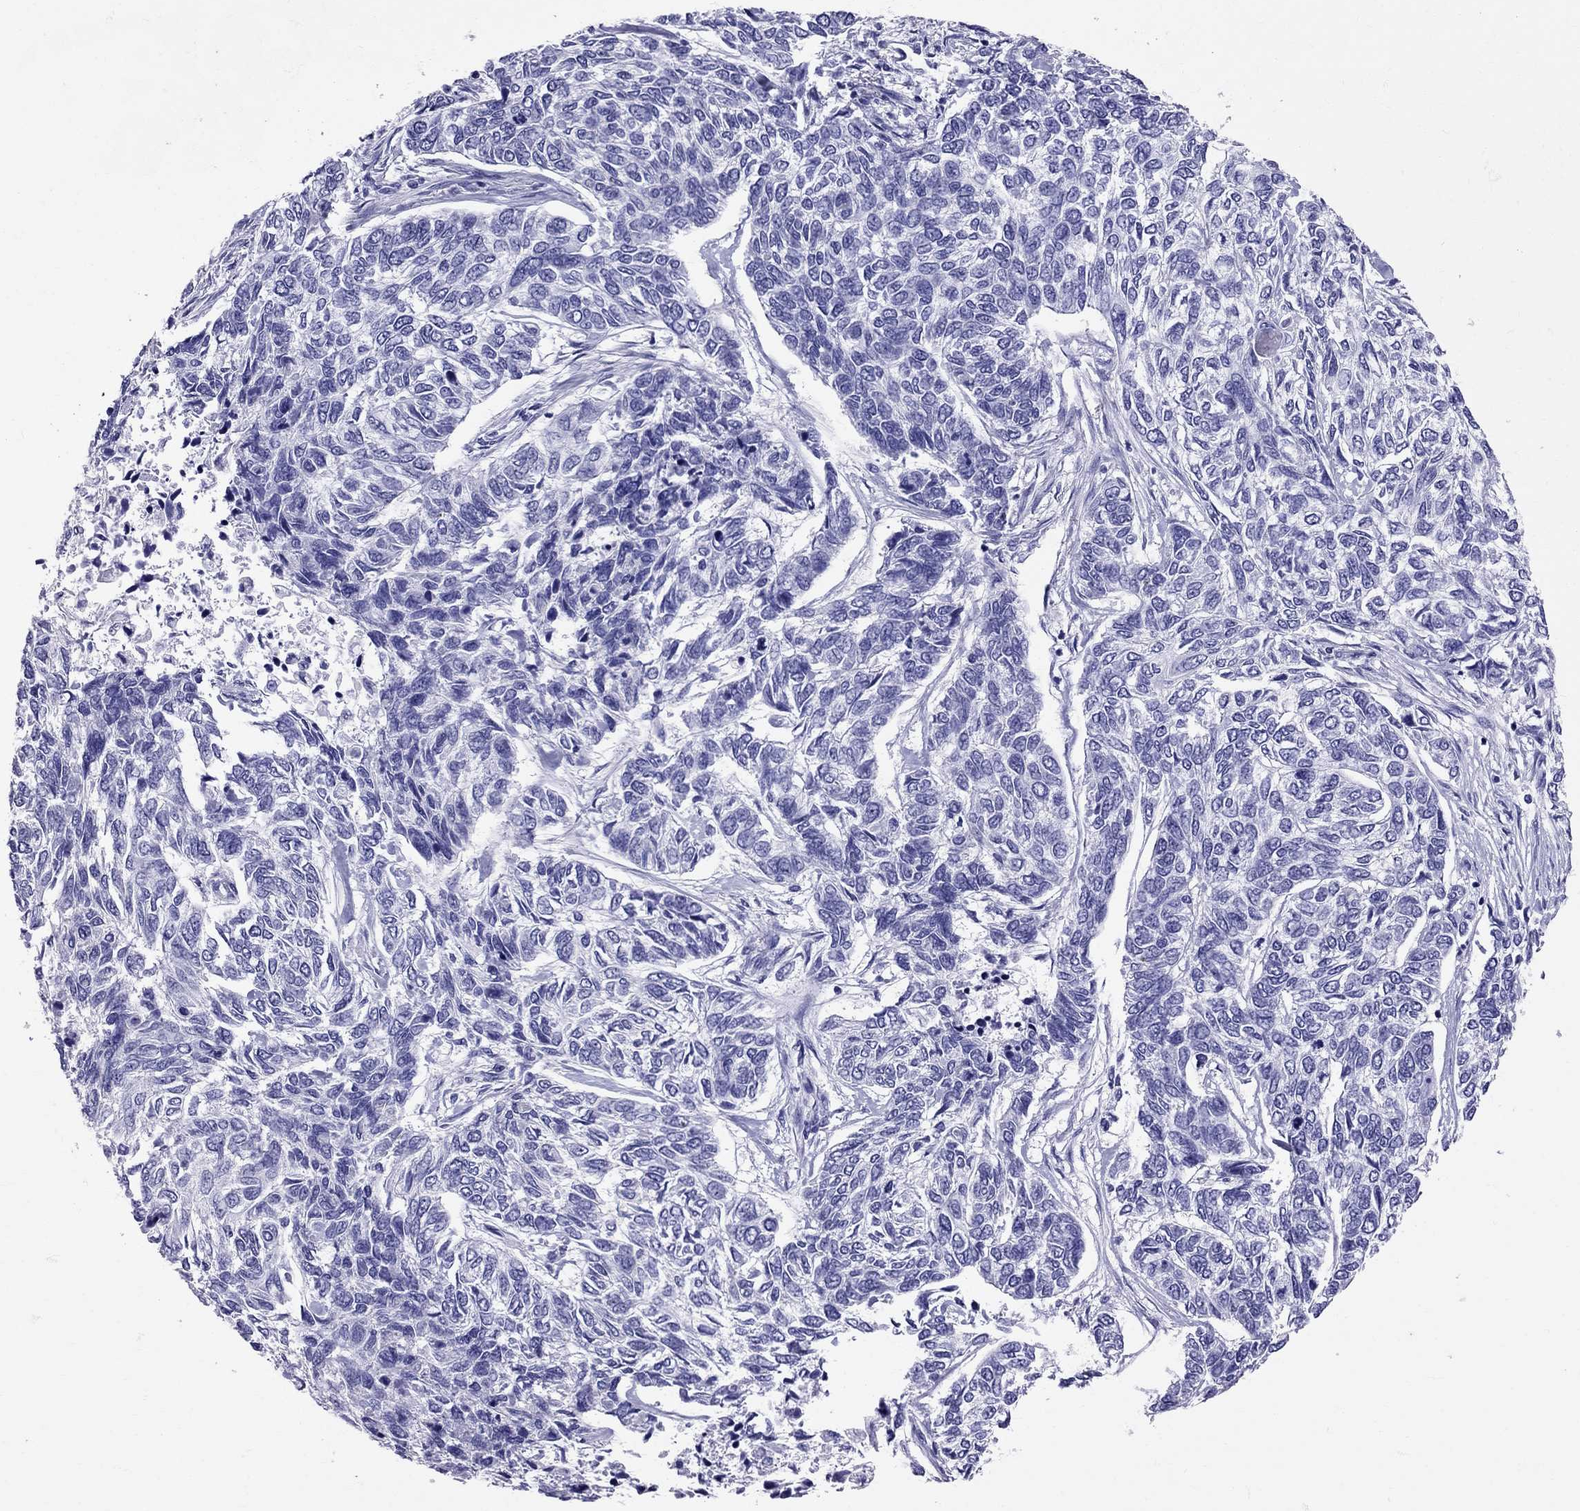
{"staining": {"intensity": "negative", "quantity": "none", "location": "none"}, "tissue": "skin cancer", "cell_type": "Tumor cells", "image_type": "cancer", "snomed": [{"axis": "morphology", "description": "Basal cell carcinoma"}, {"axis": "topography", "description": "Skin"}], "caption": "DAB (3,3'-diaminobenzidine) immunohistochemical staining of skin basal cell carcinoma reveals no significant expression in tumor cells. Nuclei are stained in blue.", "gene": "AVP", "patient": {"sex": "female", "age": 65}}